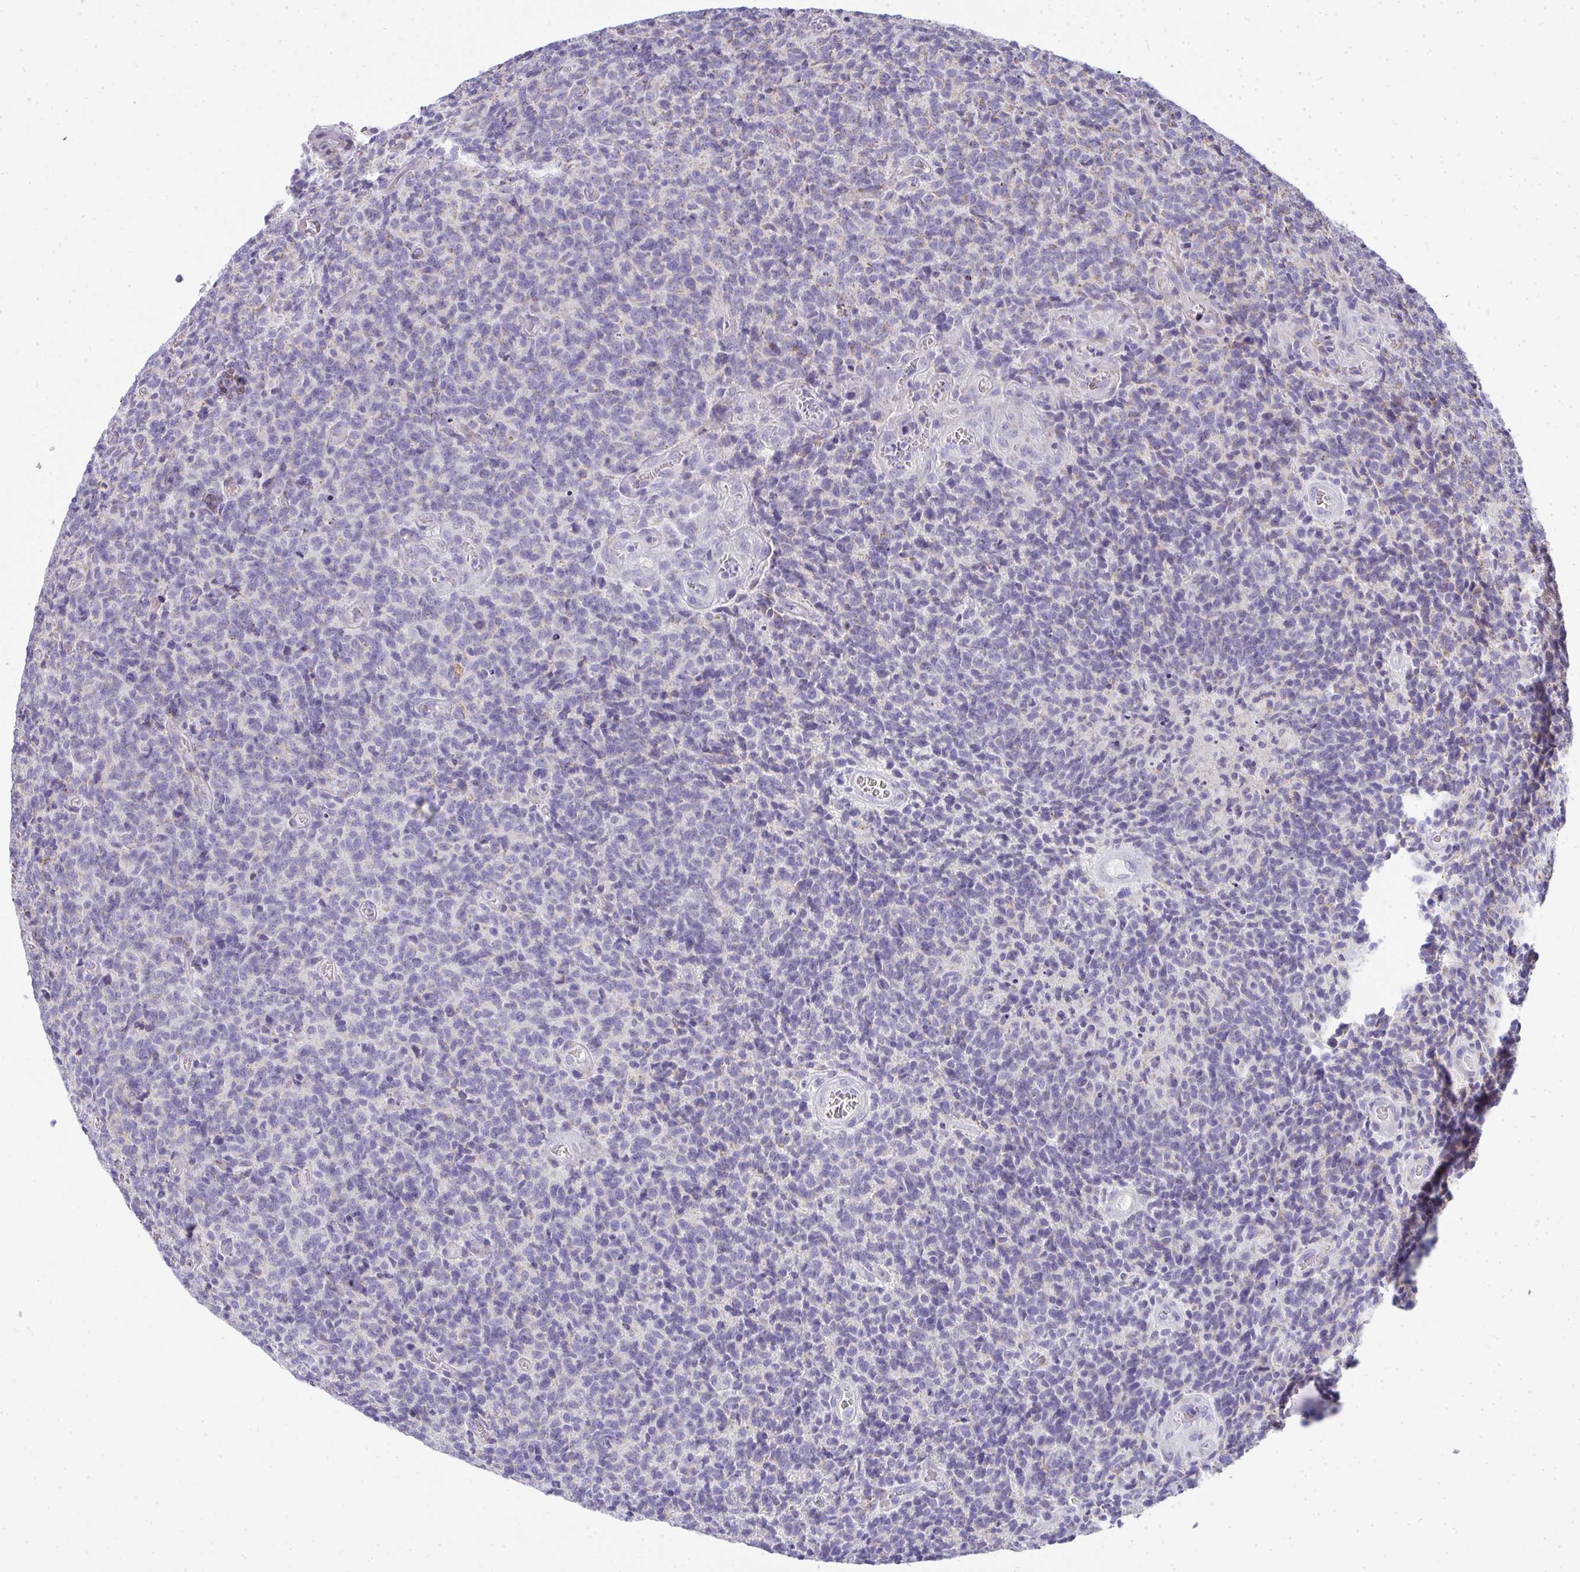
{"staining": {"intensity": "negative", "quantity": "none", "location": "none"}, "tissue": "glioma", "cell_type": "Tumor cells", "image_type": "cancer", "snomed": [{"axis": "morphology", "description": "Glioma, malignant, High grade"}, {"axis": "topography", "description": "Brain"}], "caption": "This is an immunohistochemistry (IHC) photomicrograph of human malignant glioma (high-grade). There is no positivity in tumor cells.", "gene": "SLC6A1", "patient": {"sex": "male", "age": 76}}